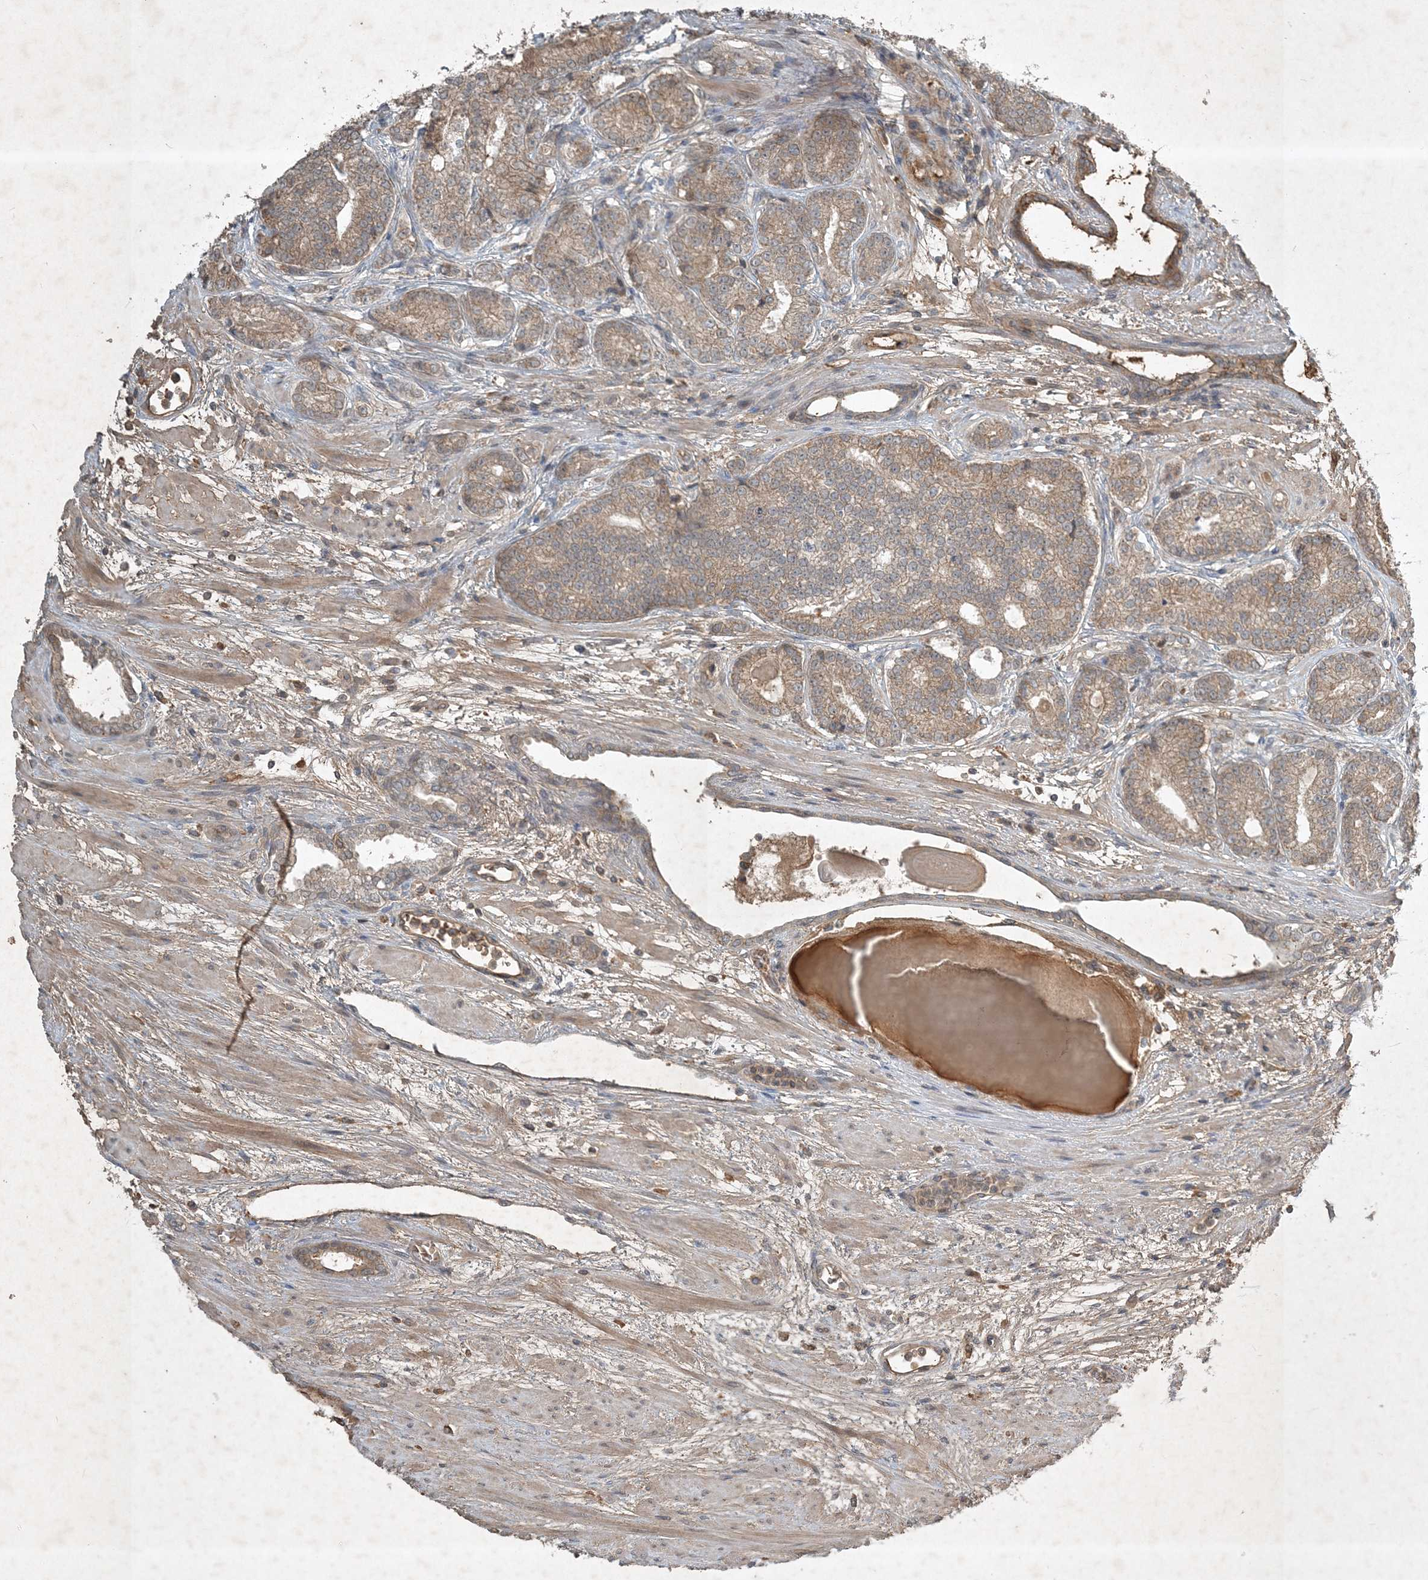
{"staining": {"intensity": "moderate", "quantity": ">75%", "location": "cytoplasmic/membranous"}, "tissue": "prostate cancer", "cell_type": "Tumor cells", "image_type": "cancer", "snomed": [{"axis": "morphology", "description": "Adenocarcinoma, High grade"}, {"axis": "topography", "description": "Prostate"}], "caption": "A medium amount of moderate cytoplasmic/membranous positivity is identified in about >75% of tumor cells in prostate cancer tissue. (DAB (3,3'-diaminobenzidine) IHC, brown staining for protein, blue staining for nuclei).", "gene": "TNFAIP6", "patient": {"sex": "male", "age": 61}}